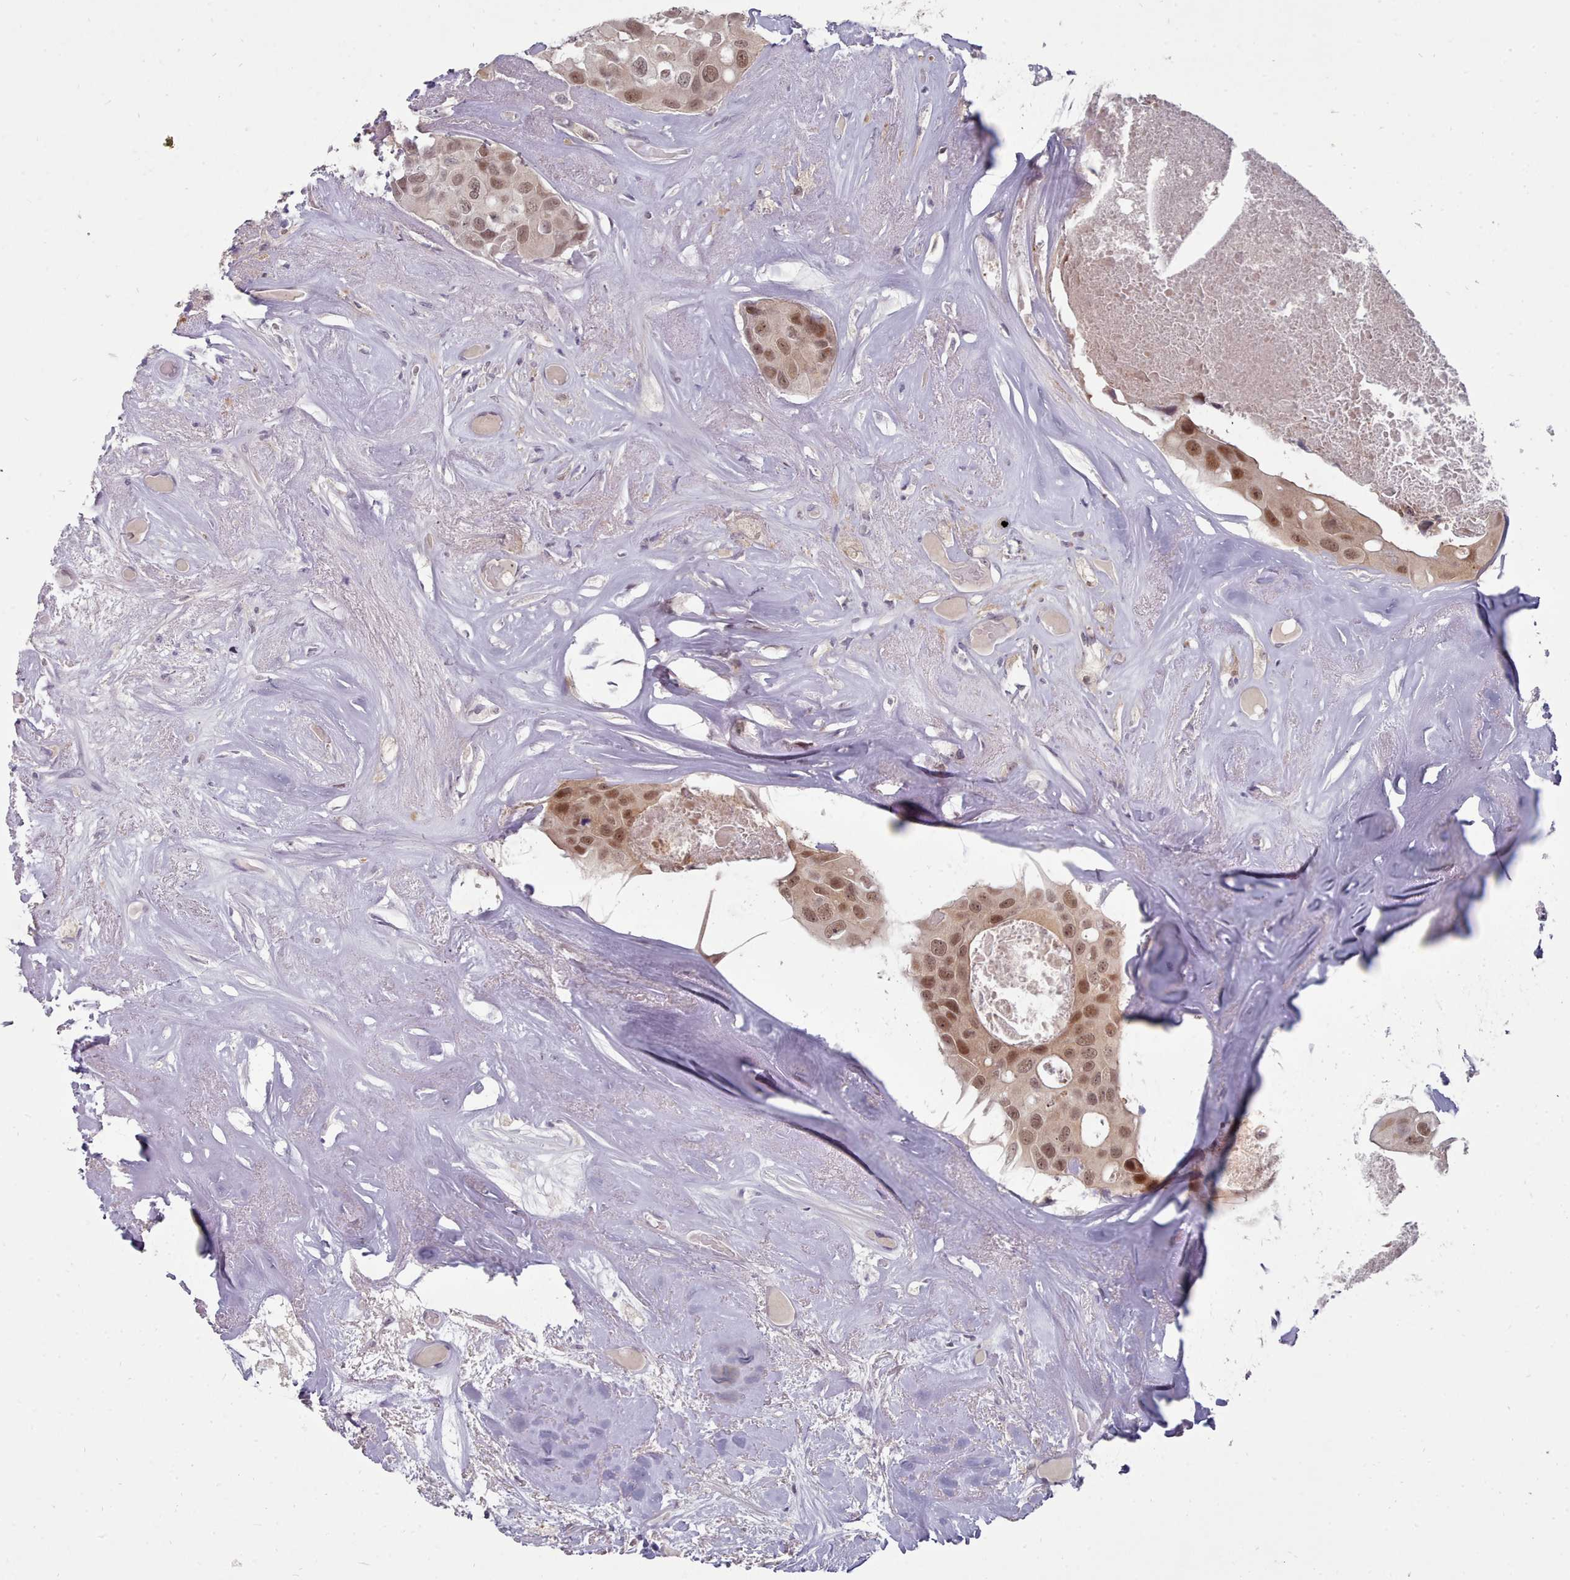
{"staining": {"intensity": "moderate", "quantity": ">75%", "location": "cytoplasmic/membranous,nuclear"}, "tissue": "head and neck cancer", "cell_type": "Tumor cells", "image_type": "cancer", "snomed": [{"axis": "morphology", "description": "Adenocarcinoma, NOS"}, {"axis": "morphology", "description": "Adenocarcinoma, metastatic, NOS"}, {"axis": "topography", "description": "Head-Neck"}], "caption": "IHC (DAB (3,3'-diaminobenzidine)) staining of human head and neck cancer (metastatic adenocarcinoma) displays moderate cytoplasmic/membranous and nuclear protein staining in about >75% of tumor cells. (DAB IHC with brightfield microscopy, high magnification).", "gene": "GINS1", "patient": {"sex": "male", "age": 75}}